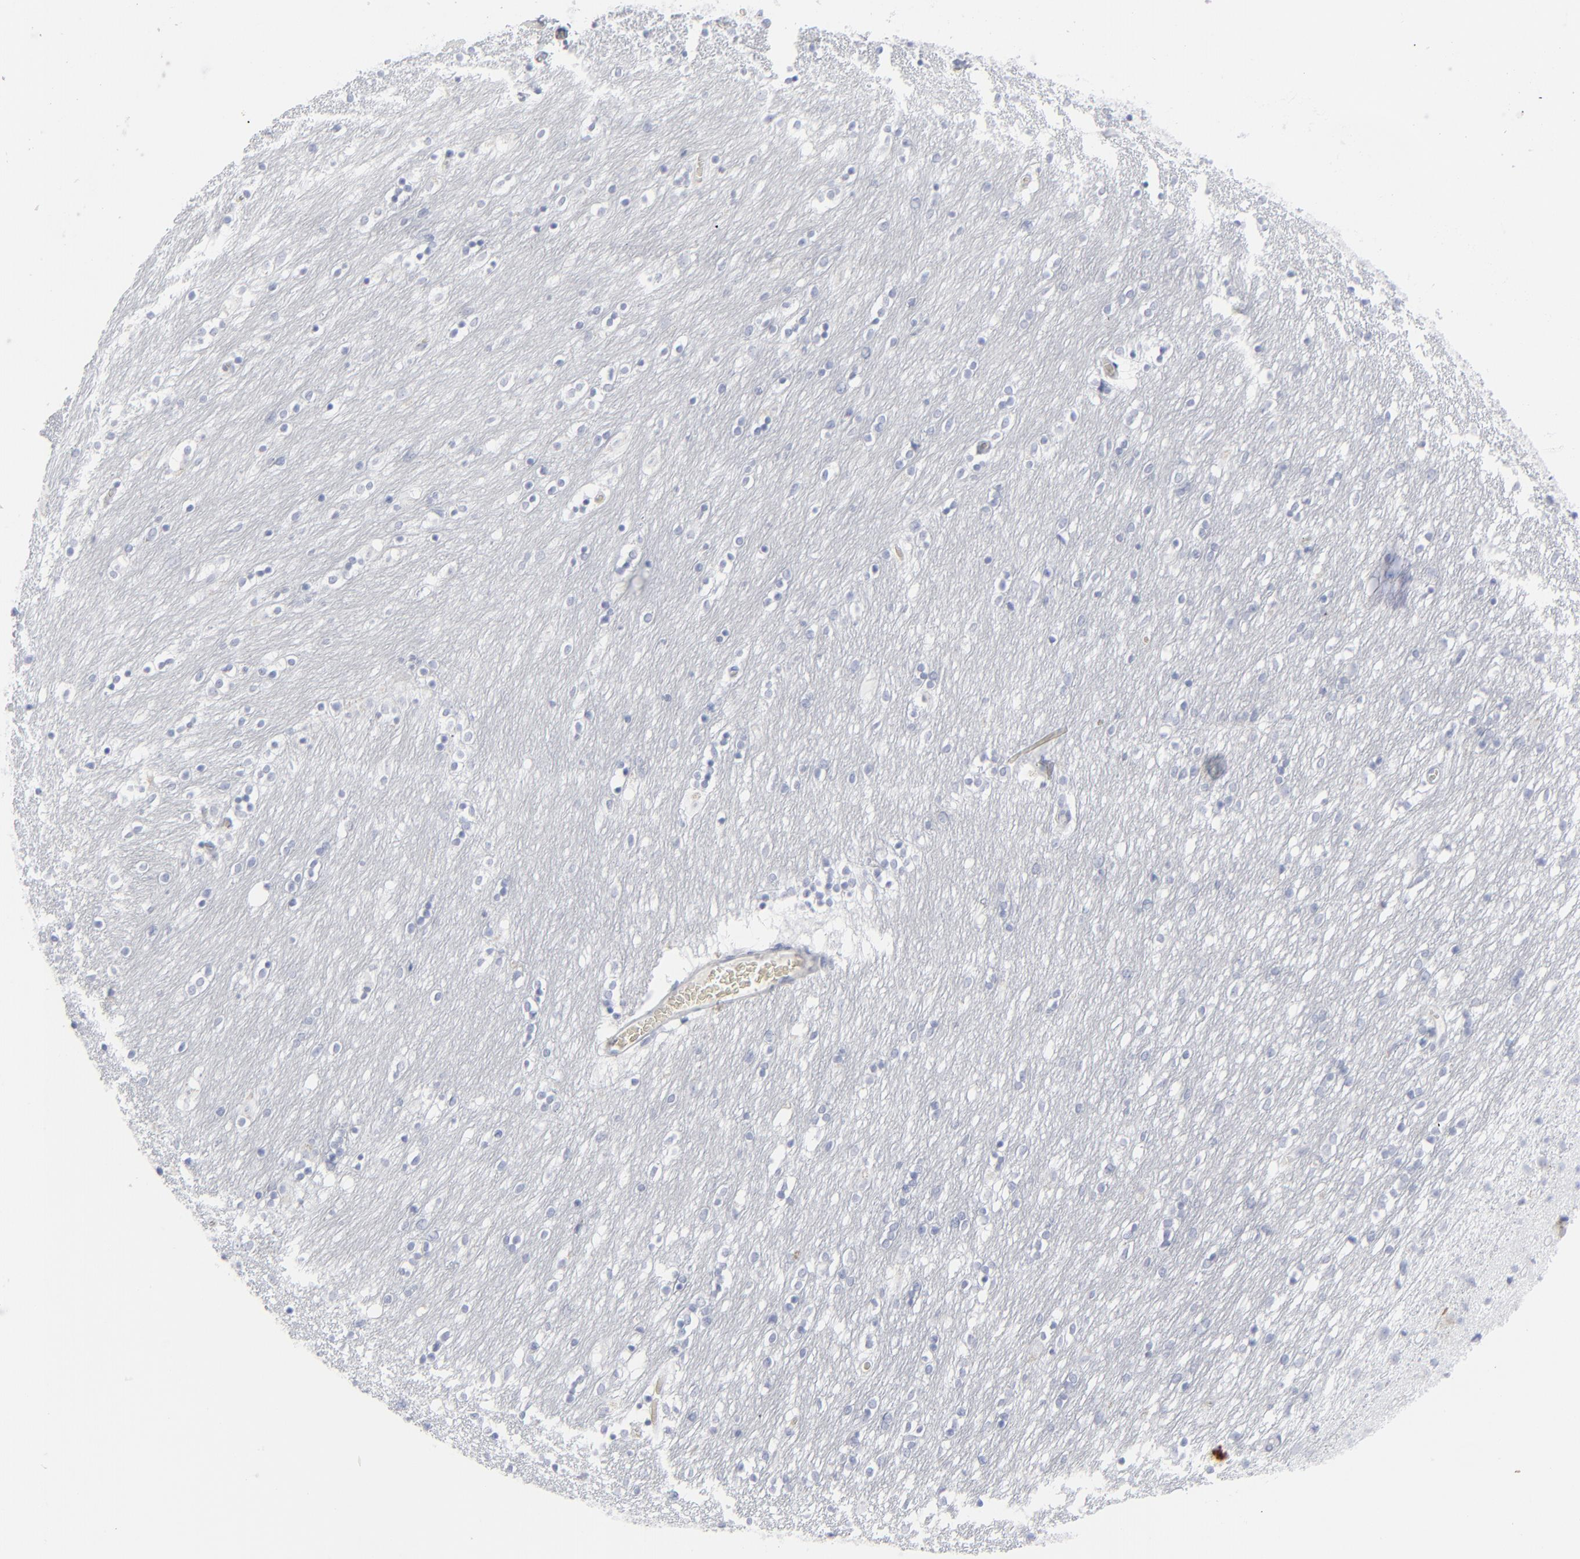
{"staining": {"intensity": "negative", "quantity": "none", "location": "none"}, "tissue": "caudate", "cell_type": "Glial cells", "image_type": "normal", "snomed": [{"axis": "morphology", "description": "Normal tissue, NOS"}, {"axis": "topography", "description": "Lateral ventricle wall"}], "caption": "DAB immunohistochemical staining of normal caudate reveals no significant staining in glial cells. The staining is performed using DAB brown chromogen with nuclei counter-stained in using hematoxylin.", "gene": "MSLN", "patient": {"sex": "female", "age": 54}}